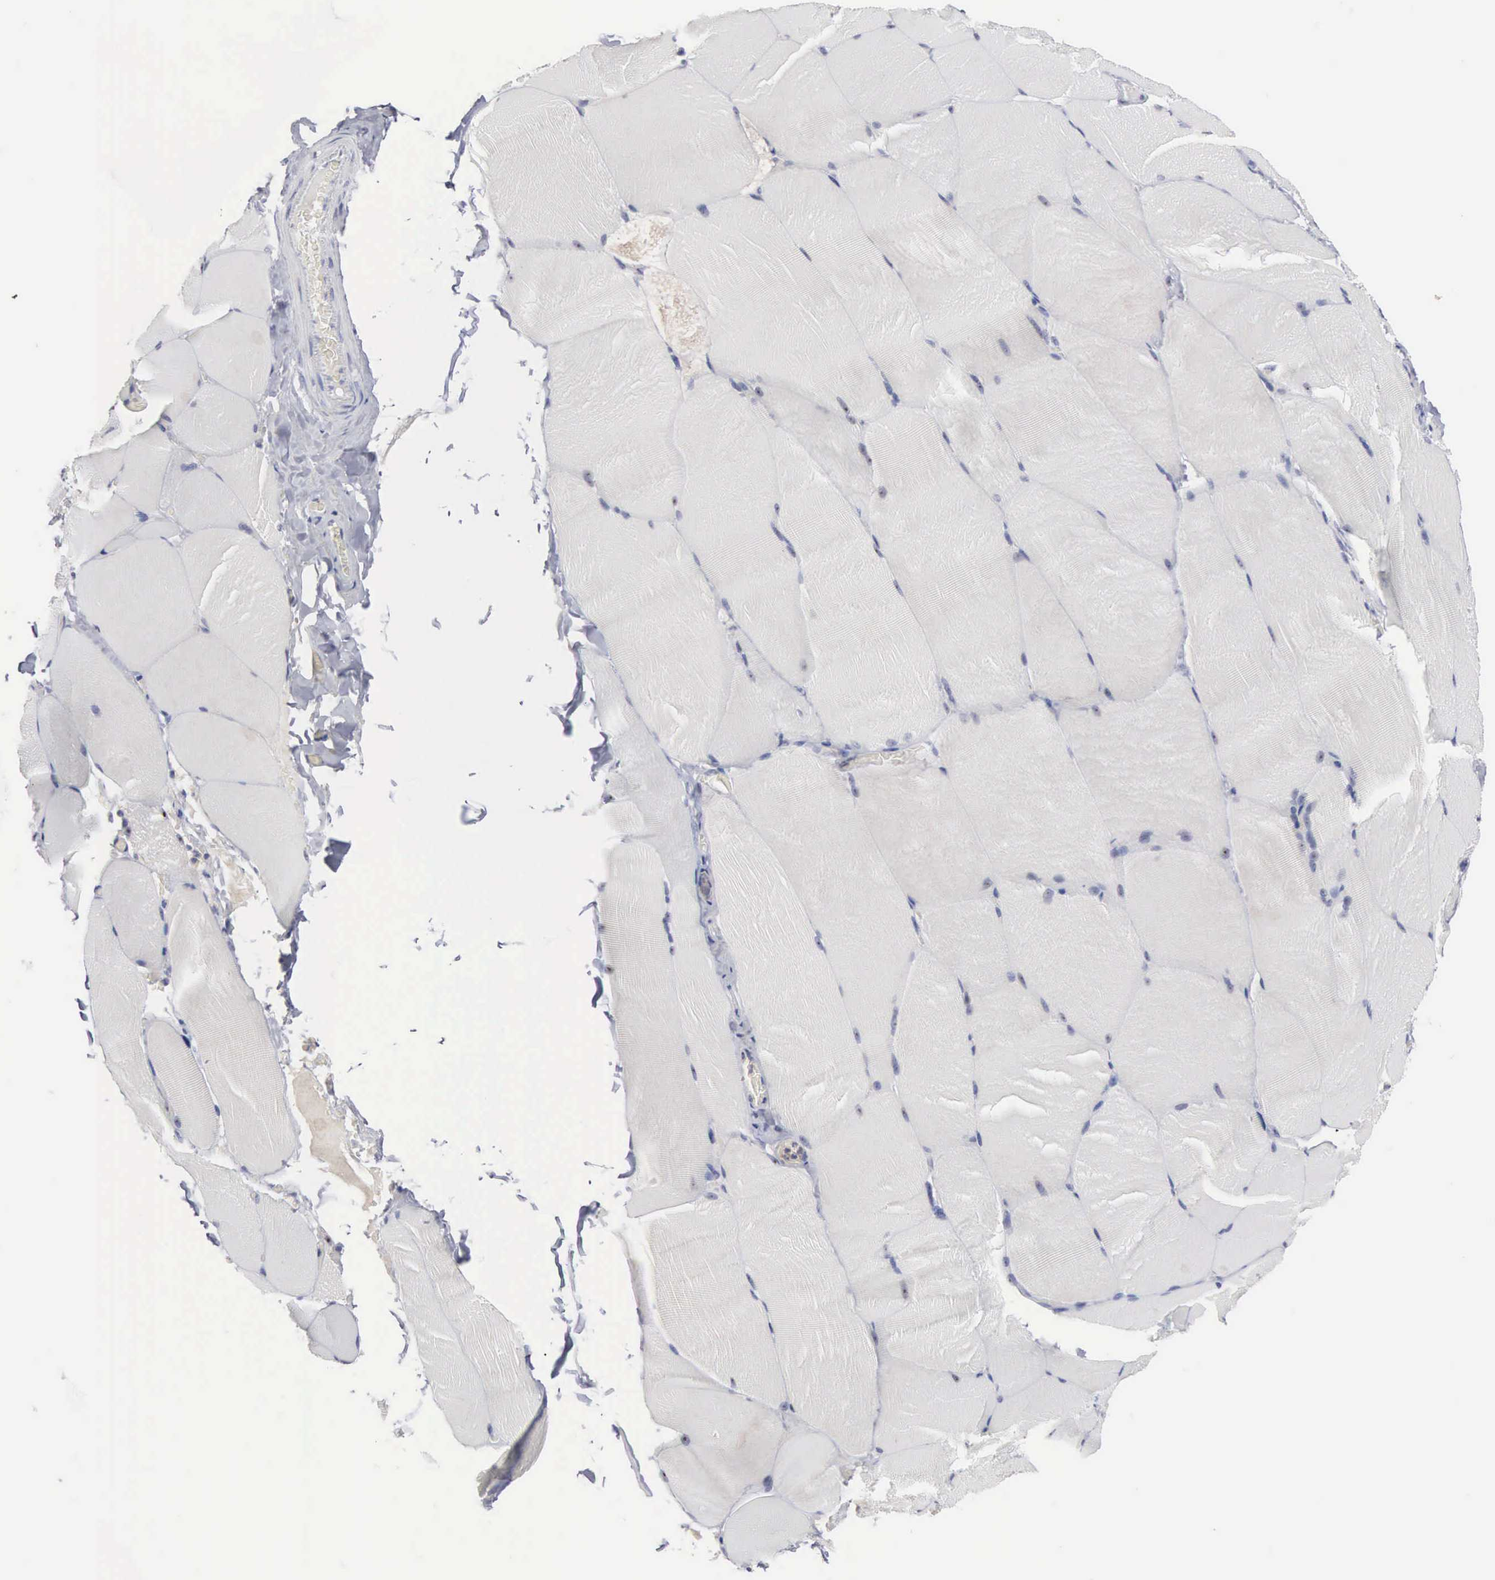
{"staining": {"intensity": "negative", "quantity": "none", "location": "none"}, "tissue": "skeletal muscle", "cell_type": "Myocytes", "image_type": "normal", "snomed": [{"axis": "morphology", "description": "Normal tissue, NOS"}, {"axis": "topography", "description": "Skeletal muscle"}], "caption": "An immunohistochemistry histopathology image of benign skeletal muscle is shown. There is no staining in myocytes of skeletal muscle. (DAB immunohistochemistry (IHC), high magnification).", "gene": "ACOT4", "patient": {"sex": "male", "age": 71}}